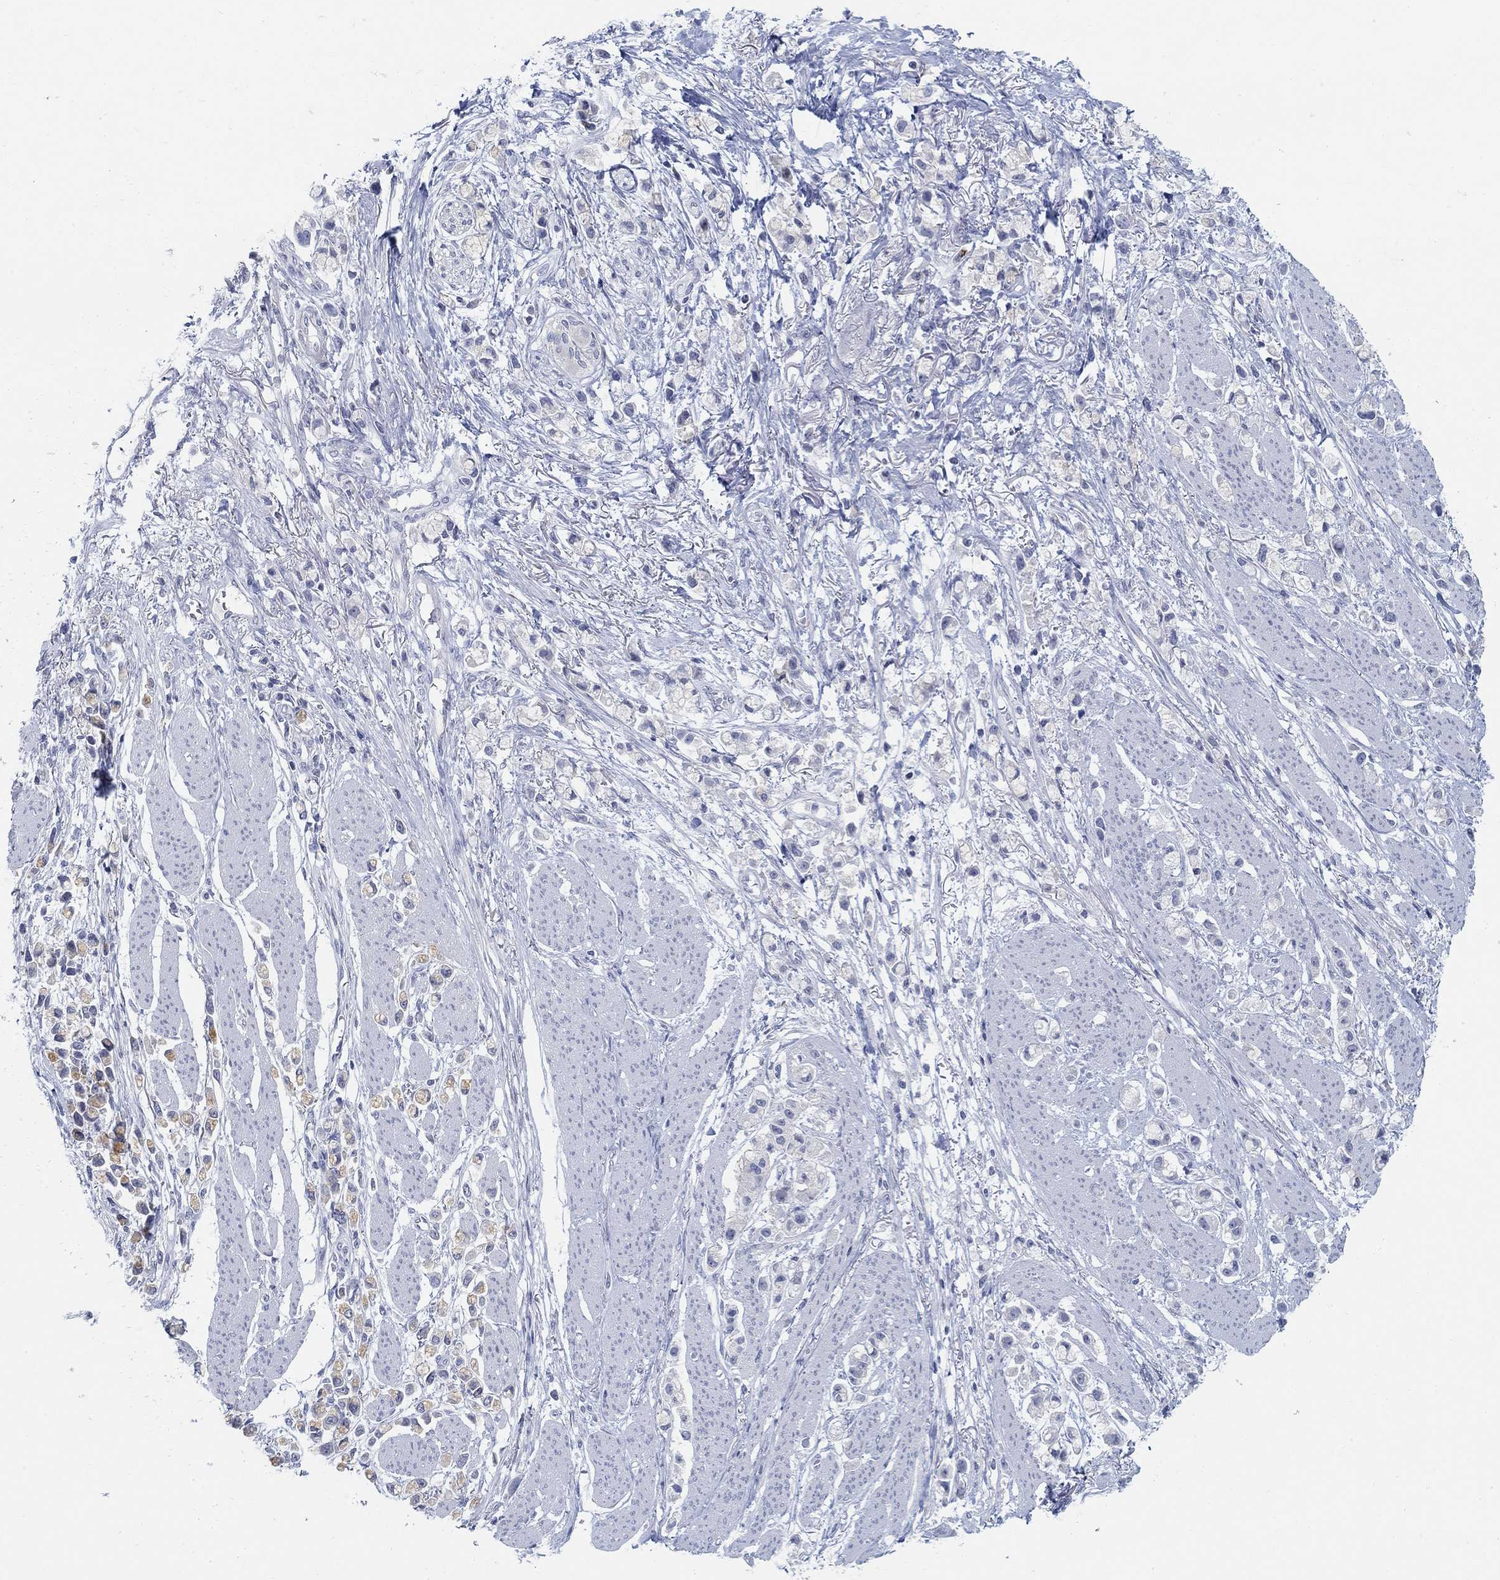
{"staining": {"intensity": "negative", "quantity": "none", "location": "none"}, "tissue": "stomach cancer", "cell_type": "Tumor cells", "image_type": "cancer", "snomed": [{"axis": "morphology", "description": "Adenocarcinoma, NOS"}, {"axis": "topography", "description": "Stomach"}], "caption": "Protein analysis of stomach cancer (adenocarcinoma) displays no significant staining in tumor cells. (Stains: DAB (3,3'-diaminobenzidine) immunohistochemistry with hematoxylin counter stain, Microscopy: brightfield microscopy at high magnification).", "gene": "ANO7", "patient": {"sex": "female", "age": 81}}